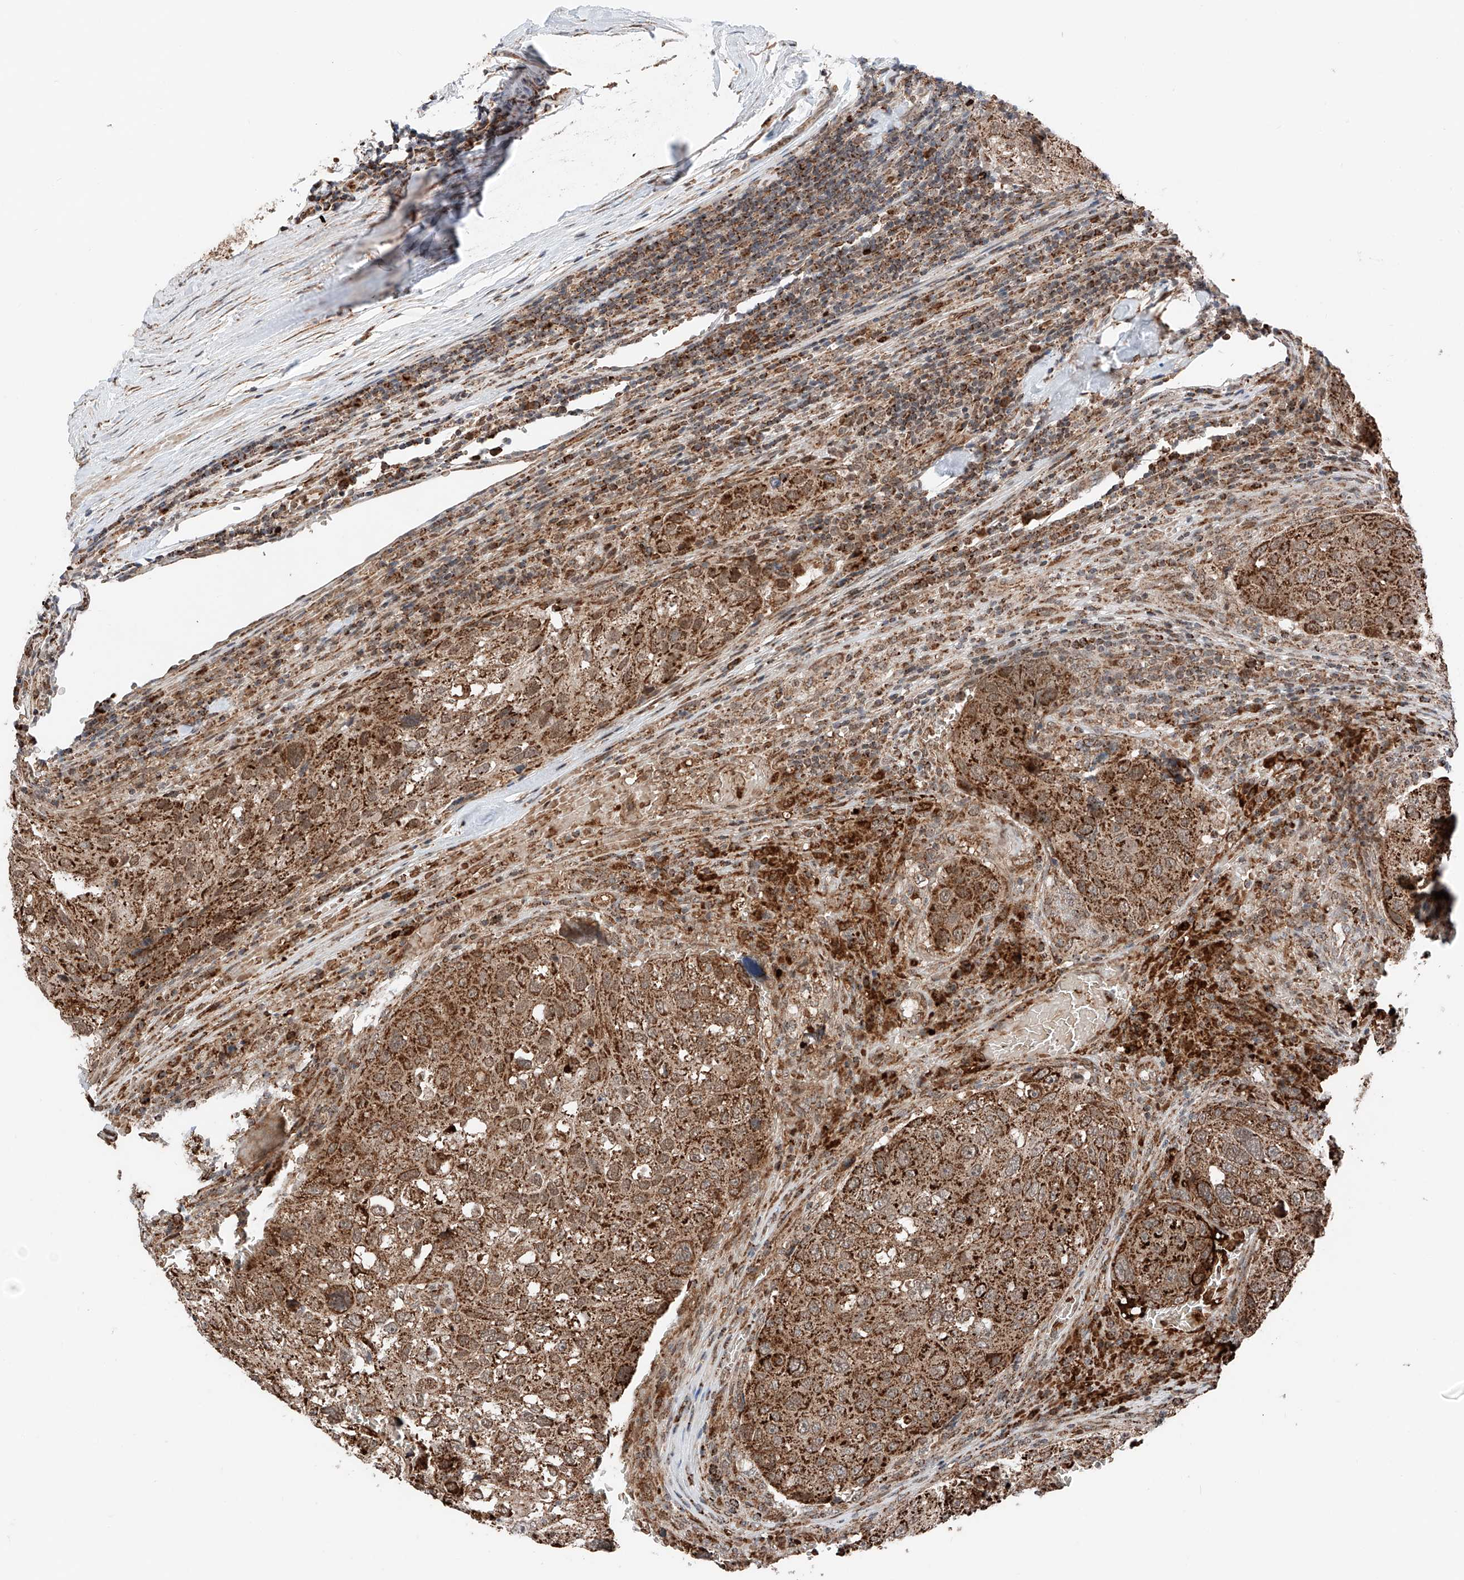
{"staining": {"intensity": "strong", "quantity": ">75%", "location": "cytoplasmic/membranous"}, "tissue": "urothelial cancer", "cell_type": "Tumor cells", "image_type": "cancer", "snomed": [{"axis": "morphology", "description": "Urothelial carcinoma, High grade"}, {"axis": "topography", "description": "Lymph node"}, {"axis": "topography", "description": "Urinary bladder"}], "caption": "Urothelial carcinoma (high-grade) was stained to show a protein in brown. There is high levels of strong cytoplasmic/membranous expression in approximately >75% of tumor cells. The protein is stained brown, and the nuclei are stained in blue (DAB (3,3'-diaminobenzidine) IHC with brightfield microscopy, high magnification).", "gene": "ZSCAN29", "patient": {"sex": "male", "age": 51}}